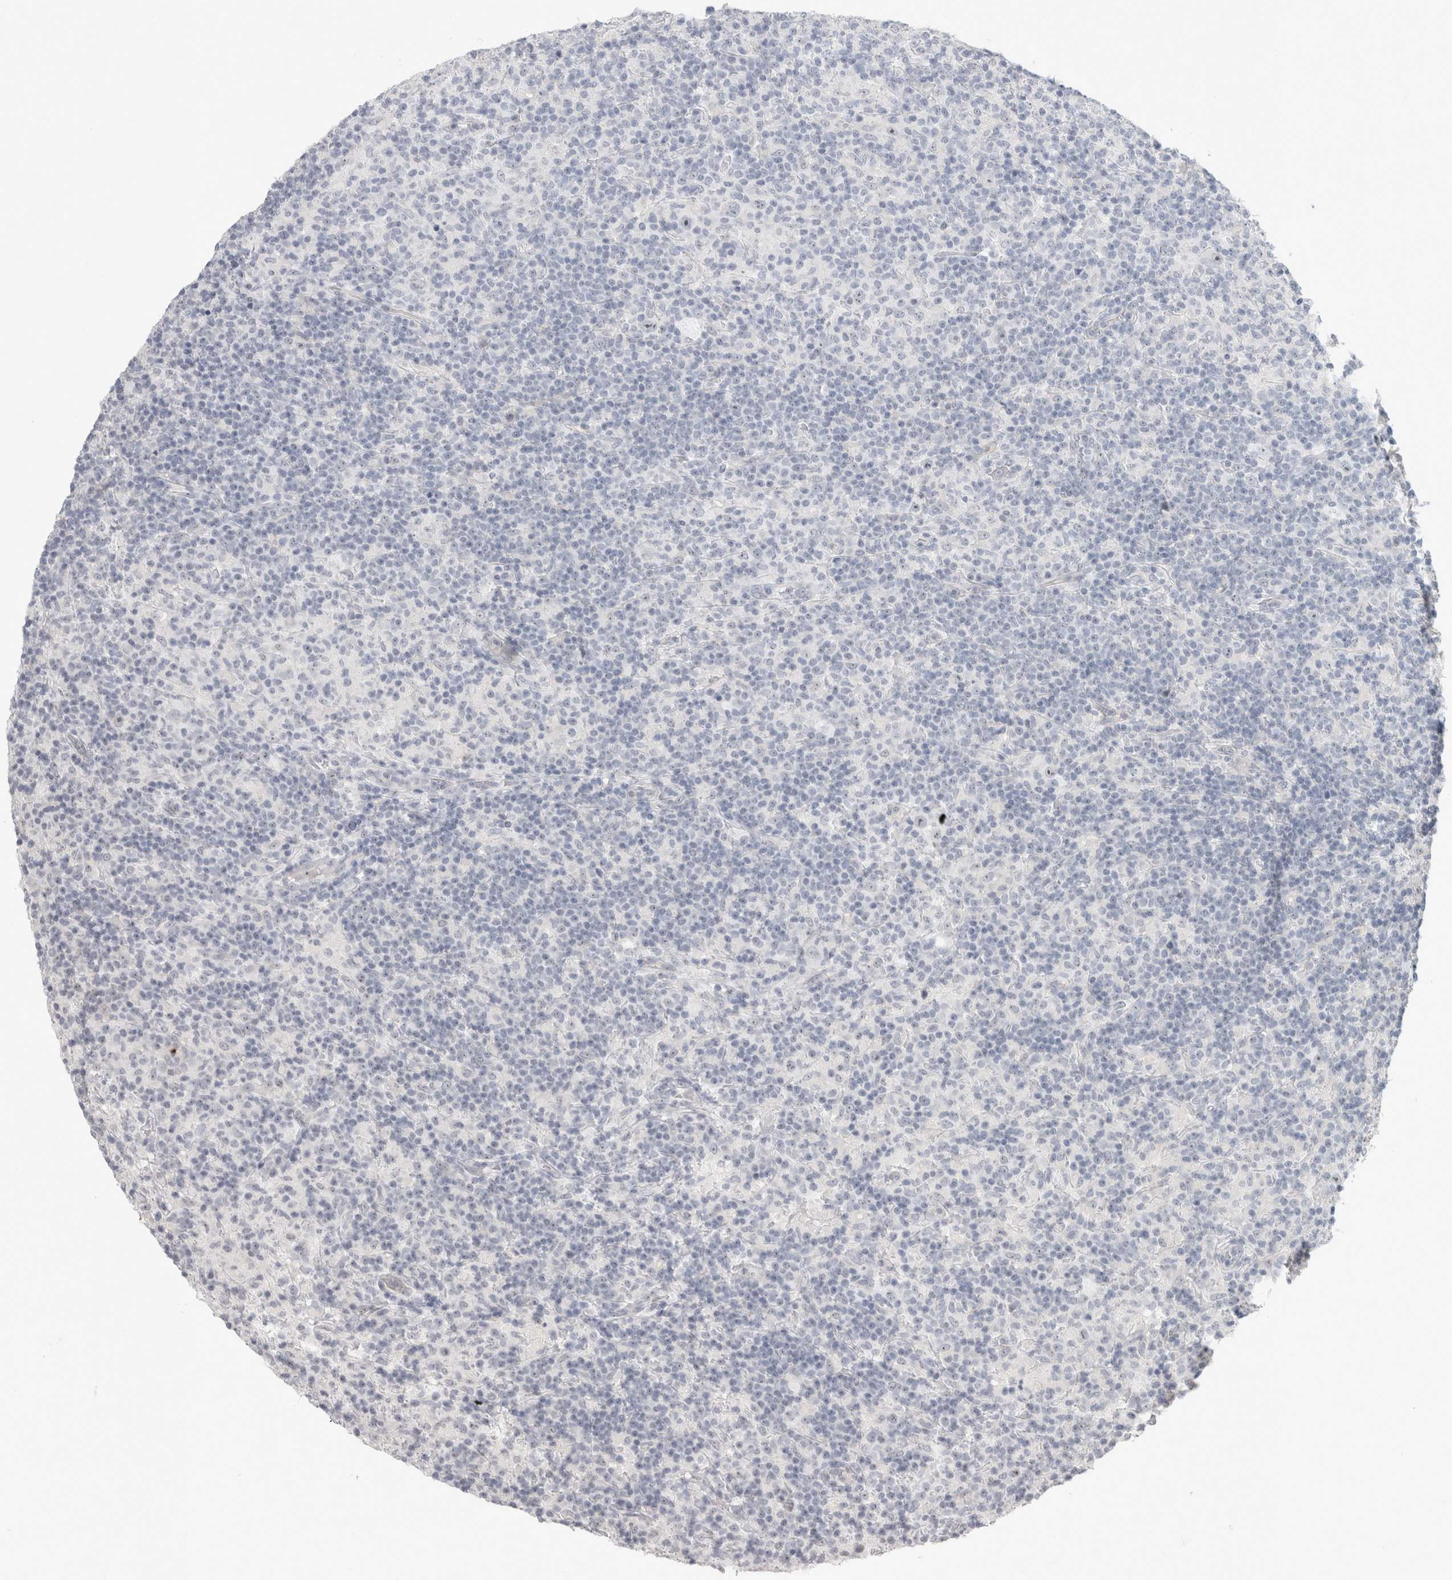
{"staining": {"intensity": "negative", "quantity": "none", "location": "none"}, "tissue": "lymphoma", "cell_type": "Tumor cells", "image_type": "cancer", "snomed": [{"axis": "morphology", "description": "Hodgkin's disease, NOS"}, {"axis": "topography", "description": "Lymph node"}], "caption": "High power microscopy histopathology image of an immunohistochemistry (IHC) micrograph of lymphoma, revealing no significant staining in tumor cells.", "gene": "FMR1NB", "patient": {"sex": "male", "age": 70}}